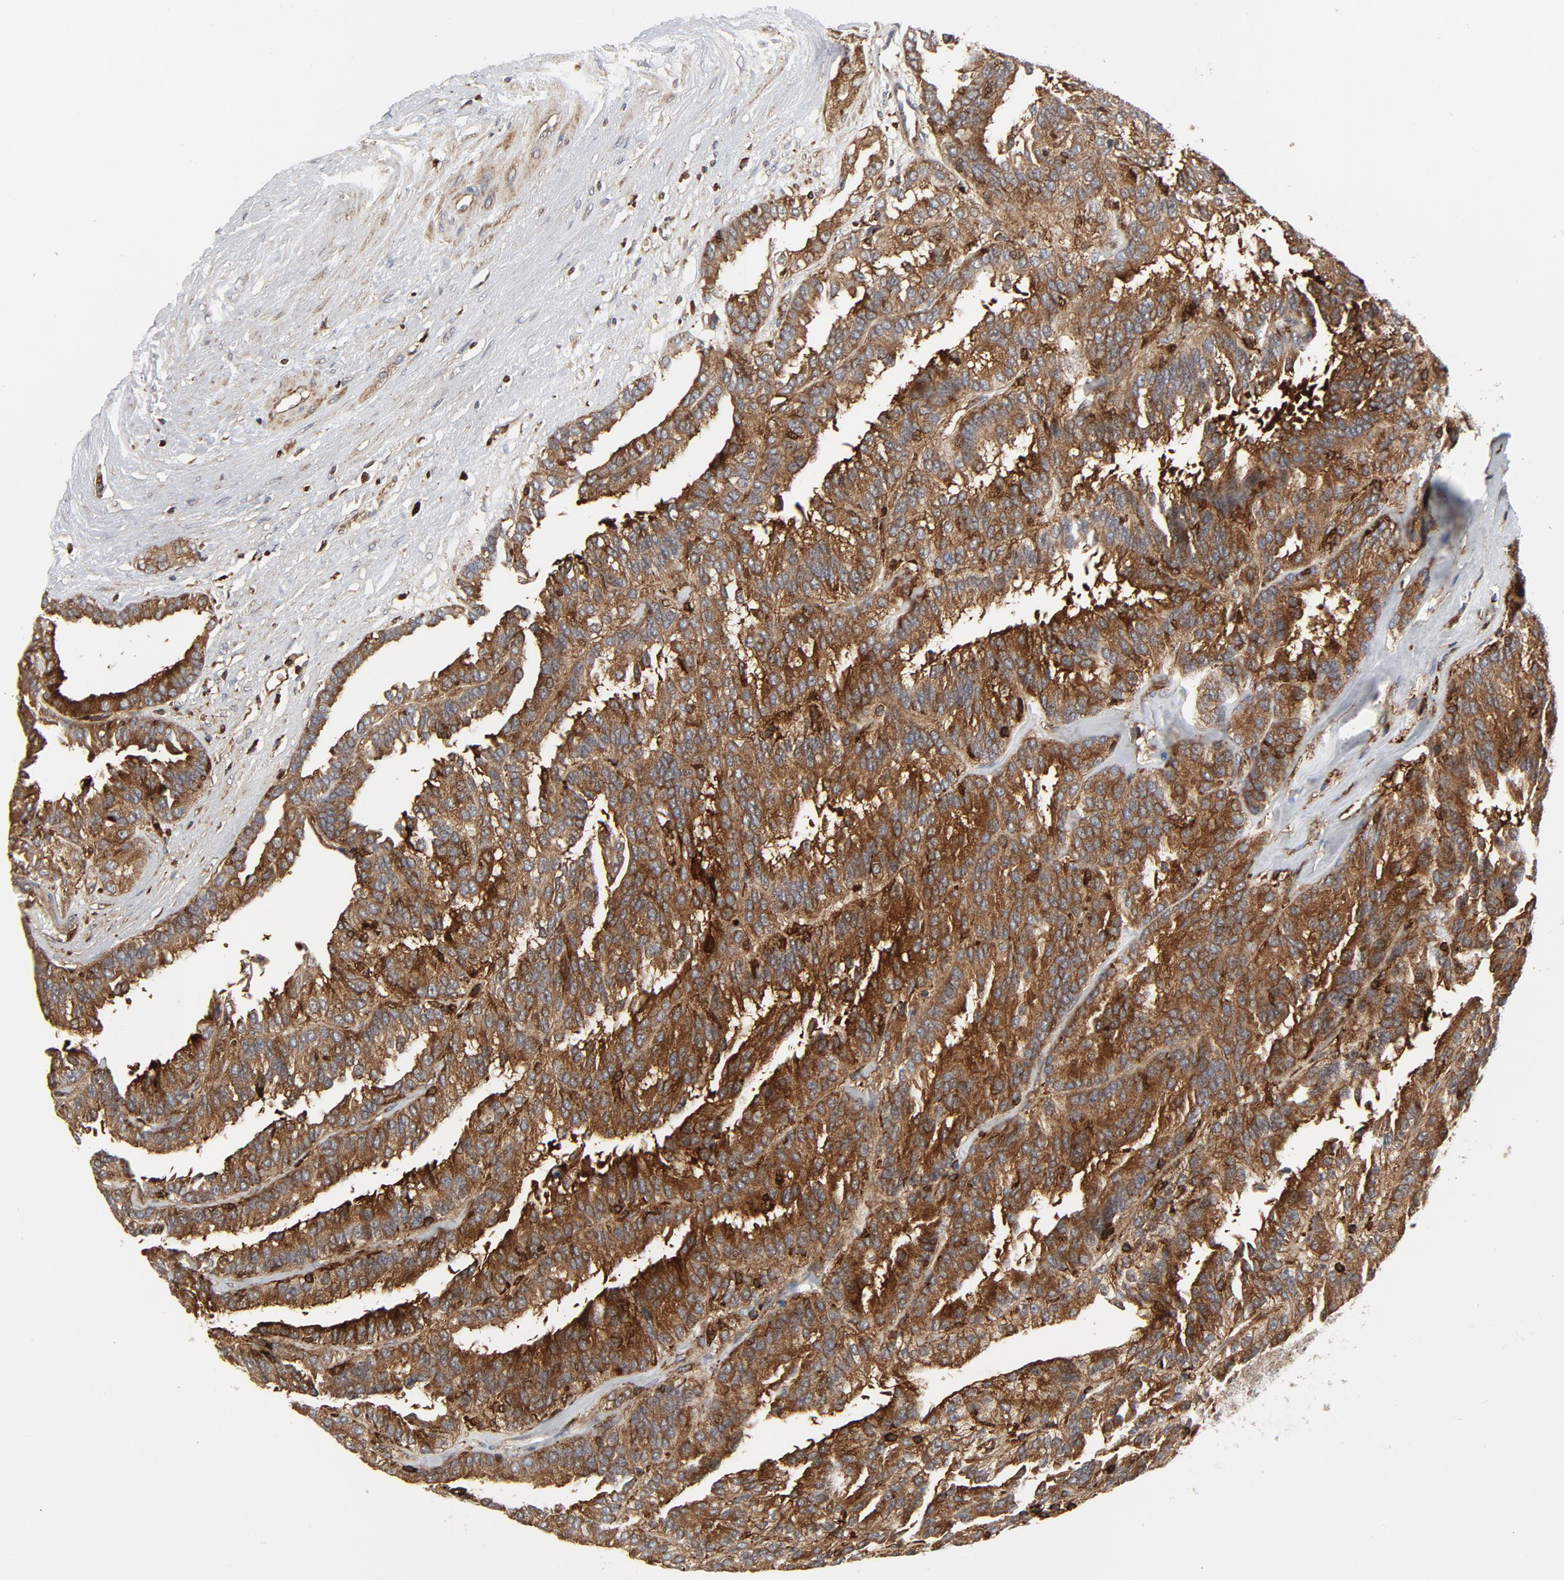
{"staining": {"intensity": "strong", "quantity": ">75%", "location": "cytoplasmic/membranous"}, "tissue": "renal cancer", "cell_type": "Tumor cells", "image_type": "cancer", "snomed": [{"axis": "morphology", "description": "Adenocarcinoma, NOS"}, {"axis": "topography", "description": "Kidney"}], "caption": "High-magnification brightfield microscopy of renal adenocarcinoma stained with DAB (3,3'-diaminobenzidine) (brown) and counterstained with hematoxylin (blue). tumor cells exhibit strong cytoplasmic/membranous expression is seen in about>75% of cells.", "gene": "YES1", "patient": {"sex": "male", "age": 46}}